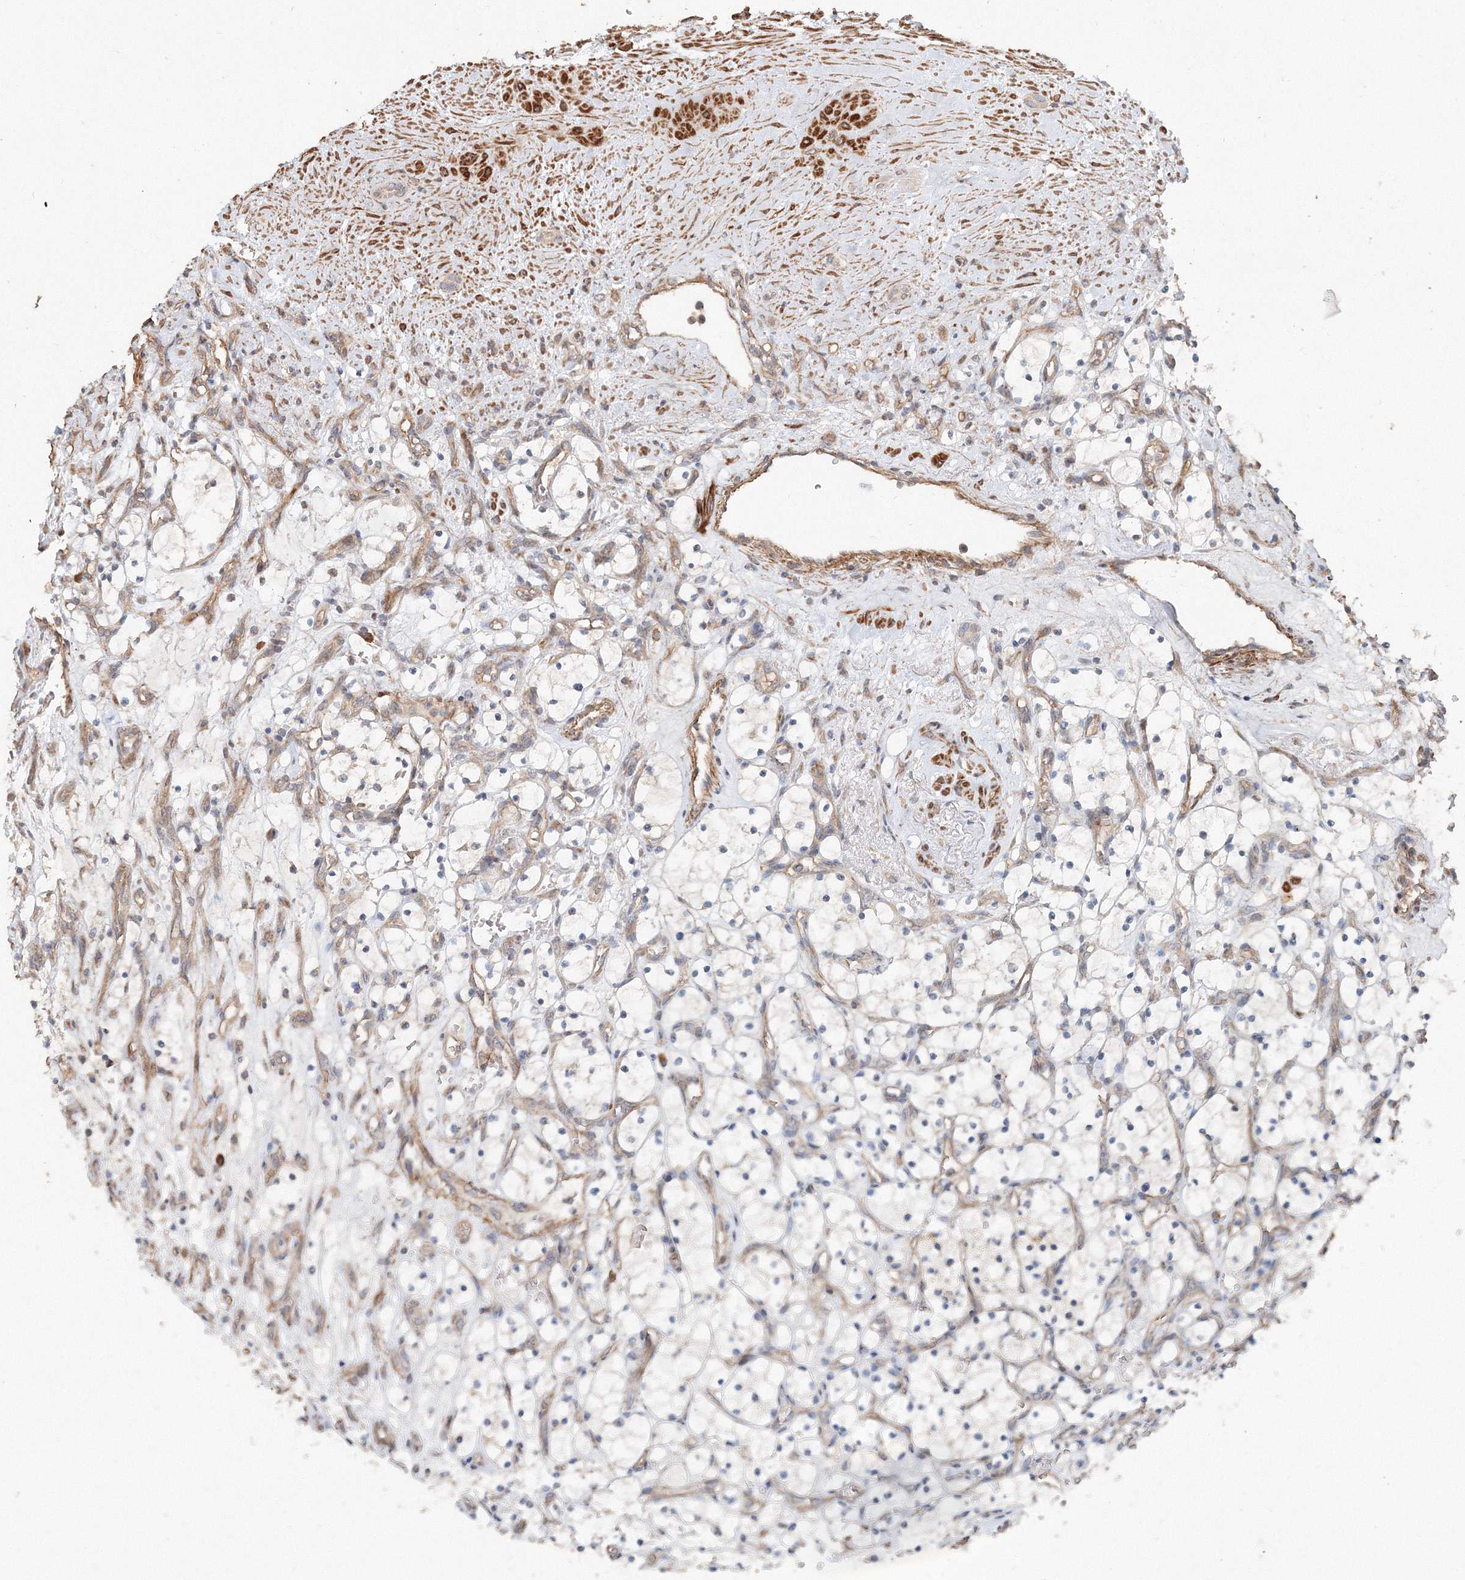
{"staining": {"intensity": "negative", "quantity": "none", "location": "none"}, "tissue": "renal cancer", "cell_type": "Tumor cells", "image_type": "cancer", "snomed": [{"axis": "morphology", "description": "Adenocarcinoma, NOS"}, {"axis": "topography", "description": "Kidney"}], "caption": "Protein analysis of renal cancer displays no significant positivity in tumor cells. (Stains: DAB IHC with hematoxylin counter stain, Microscopy: brightfield microscopy at high magnification).", "gene": "NALF2", "patient": {"sex": "female", "age": 69}}